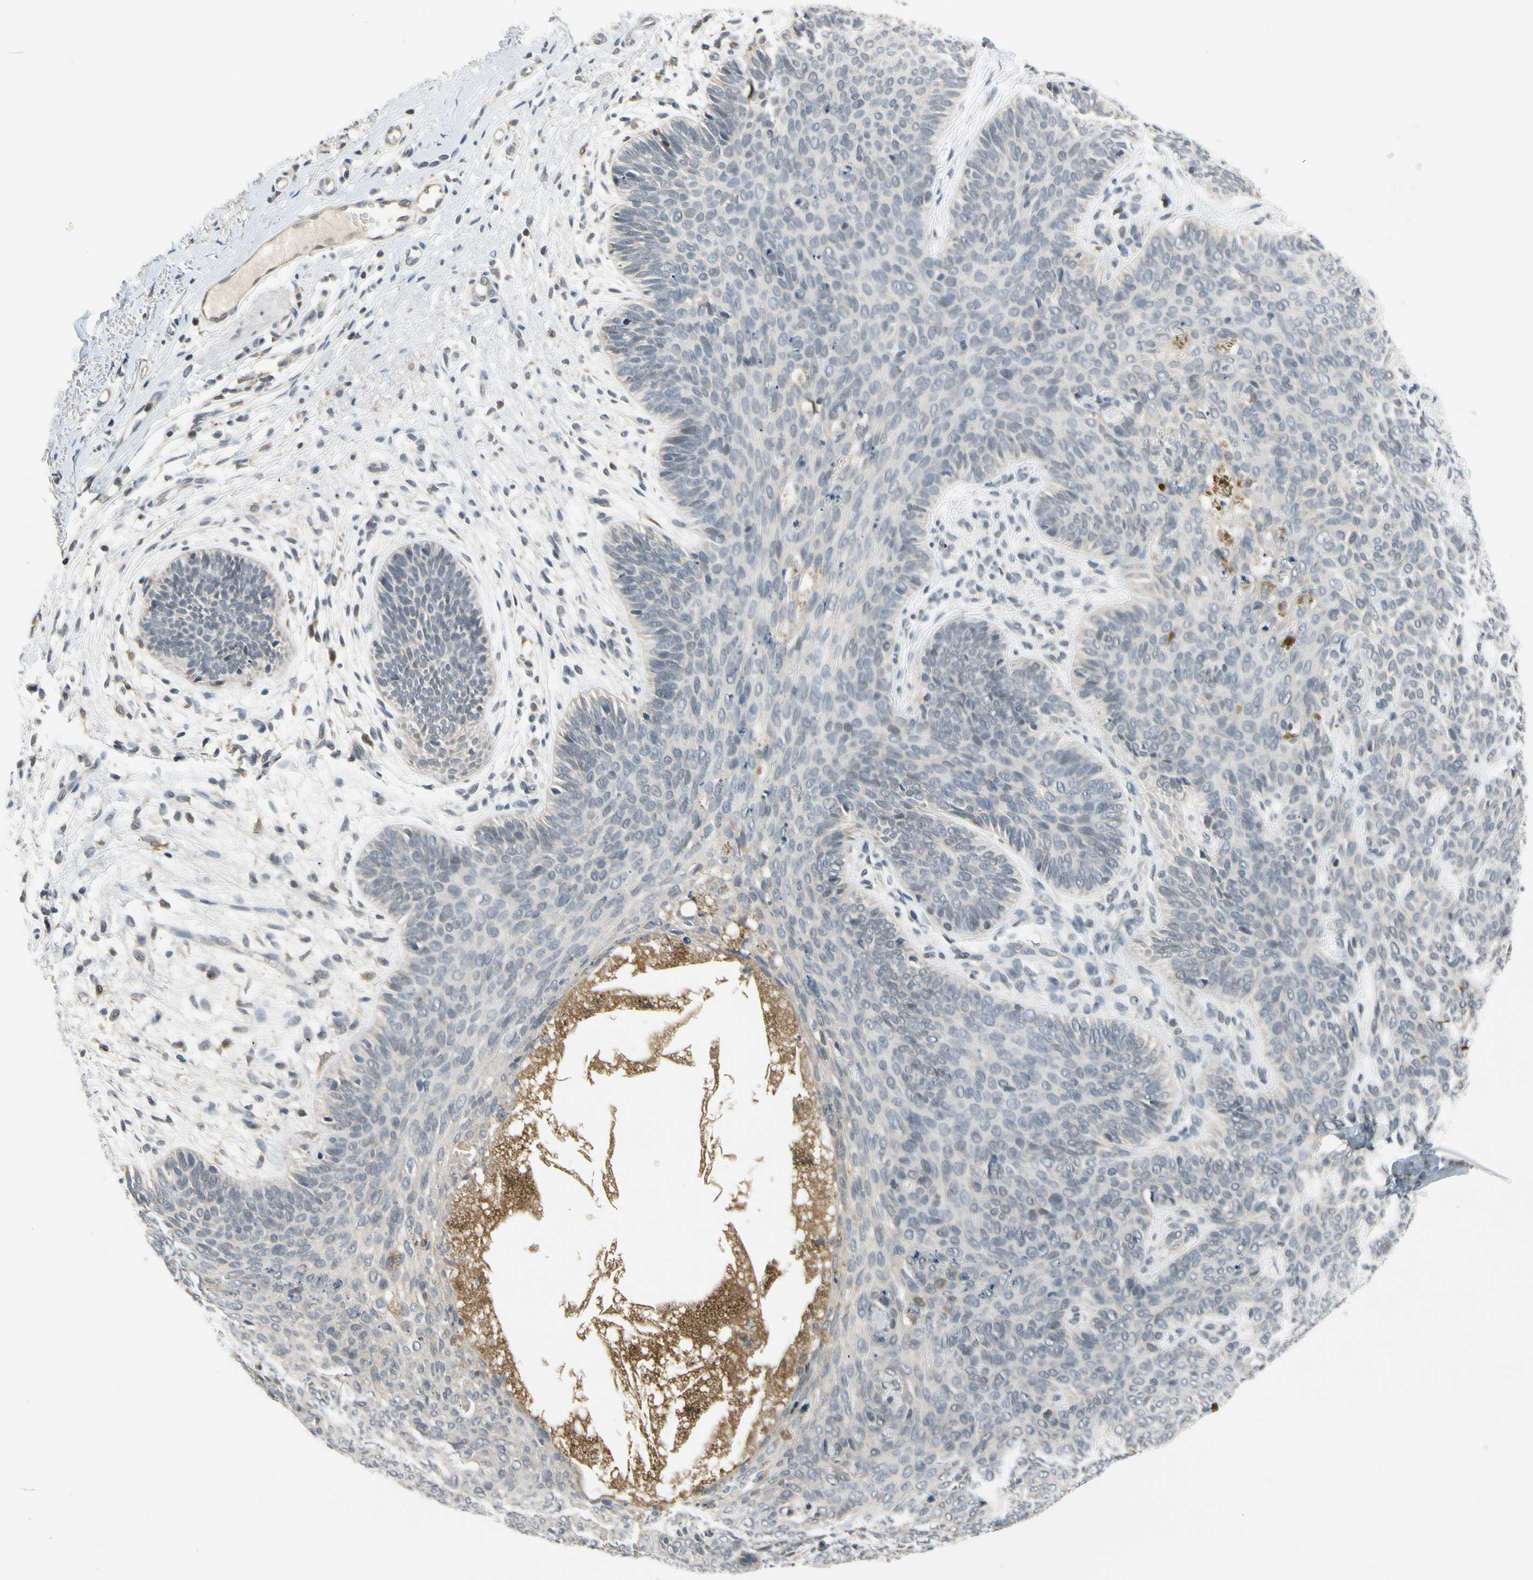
{"staining": {"intensity": "negative", "quantity": "none", "location": "none"}, "tissue": "skin cancer", "cell_type": "Tumor cells", "image_type": "cancer", "snomed": [{"axis": "morphology", "description": "Normal tissue, NOS"}, {"axis": "morphology", "description": "Basal cell carcinoma"}, {"axis": "topography", "description": "Skin"}], "caption": "There is no significant staining in tumor cells of skin cancer (basal cell carcinoma).", "gene": "TAF12", "patient": {"sex": "male", "age": 52}}